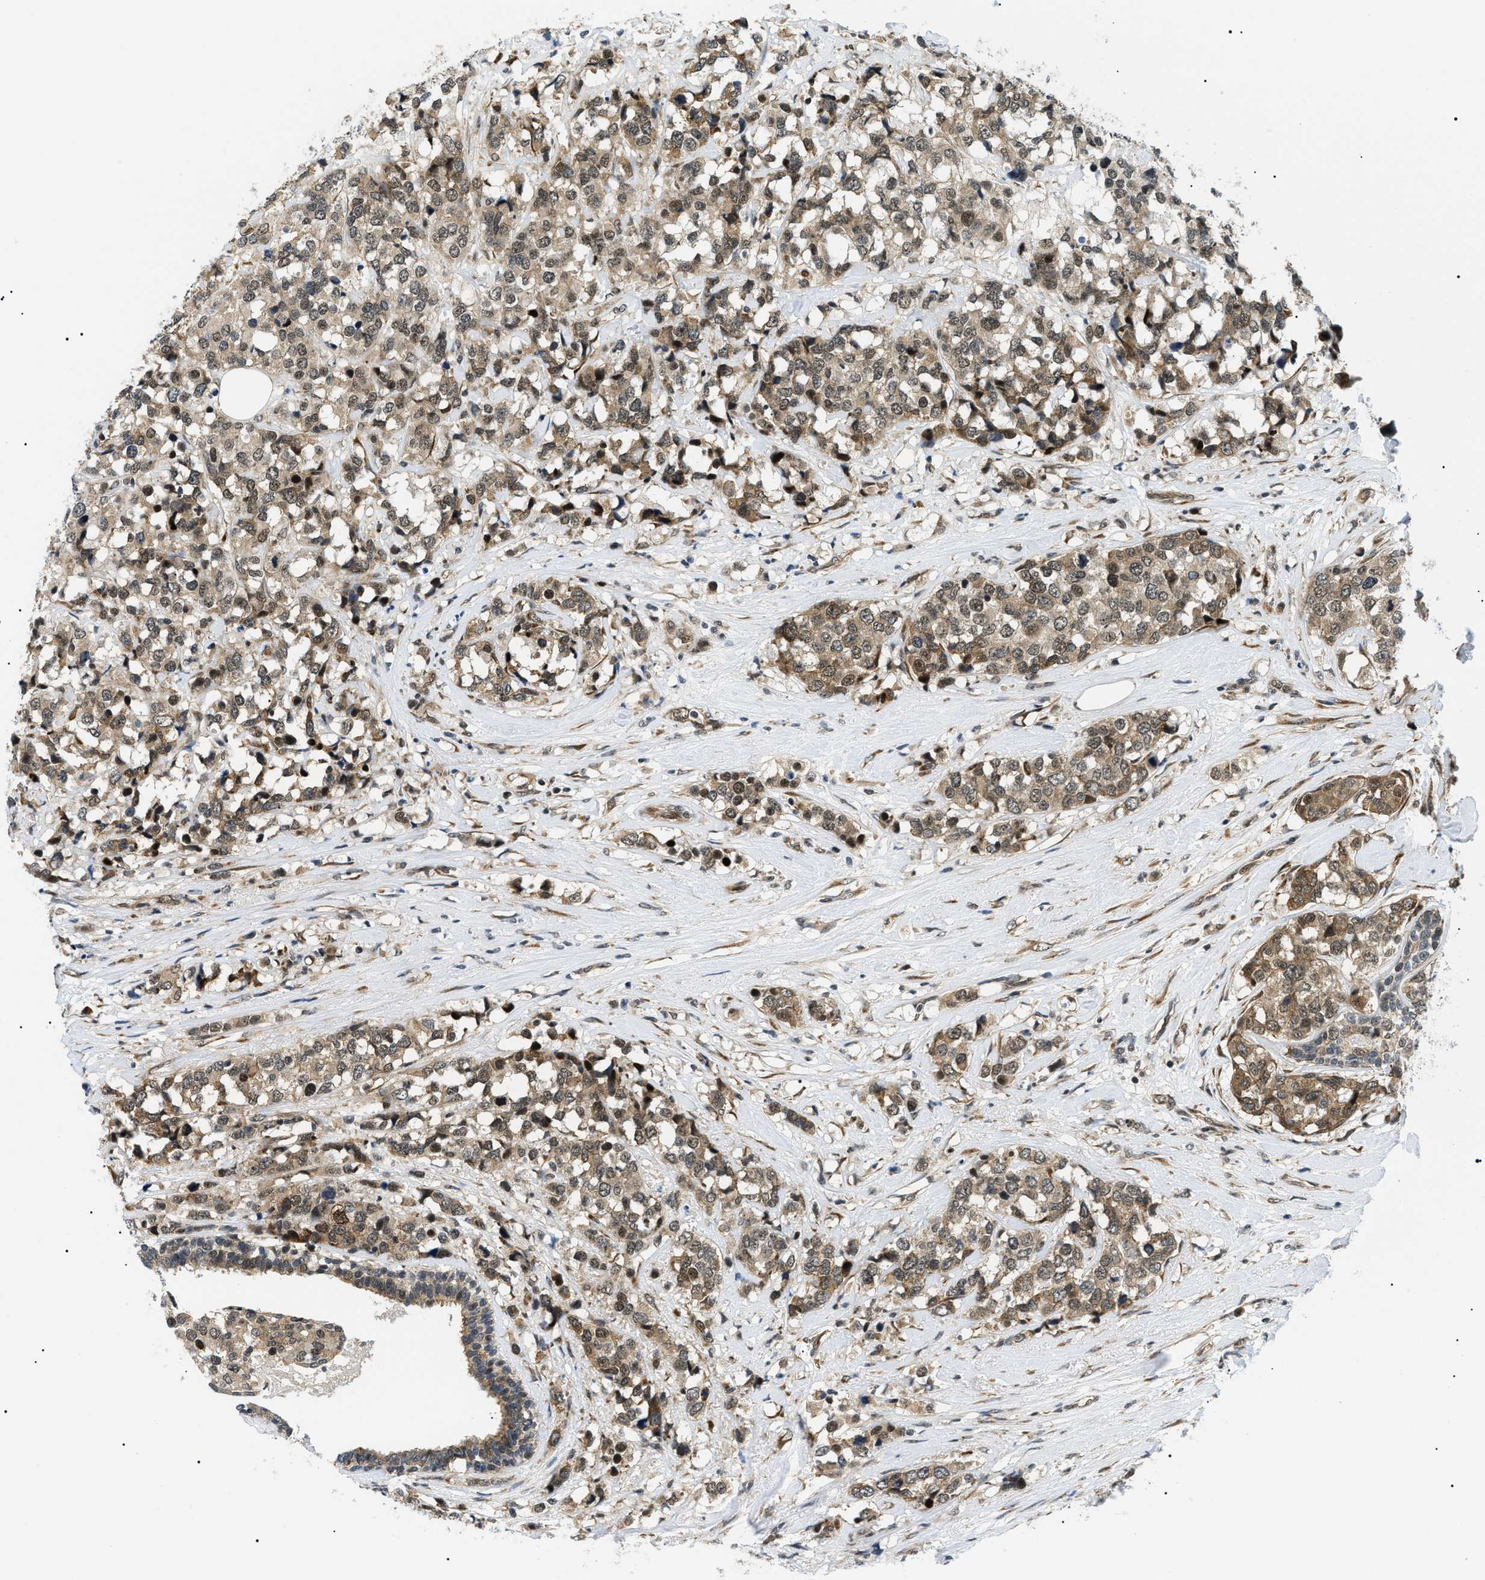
{"staining": {"intensity": "moderate", "quantity": ">75%", "location": "cytoplasmic/membranous,nuclear"}, "tissue": "breast cancer", "cell_type": "Tumor cells", "image_type": "cancer", "snomed": [{"axis": "morphology", "description": "Lobular carcinoma"}, {"axis": "topography", "description": "Breast"}], "caption": "DAB immunohistochemical staining of human lobular carcinoma (breast) demonstrates moderate cytoplasmic/membranous and nuclear protein positivity in about >75% of tumor cells.", "gene": "CWC25", "patient": {"sex": "female", "age": 59}}